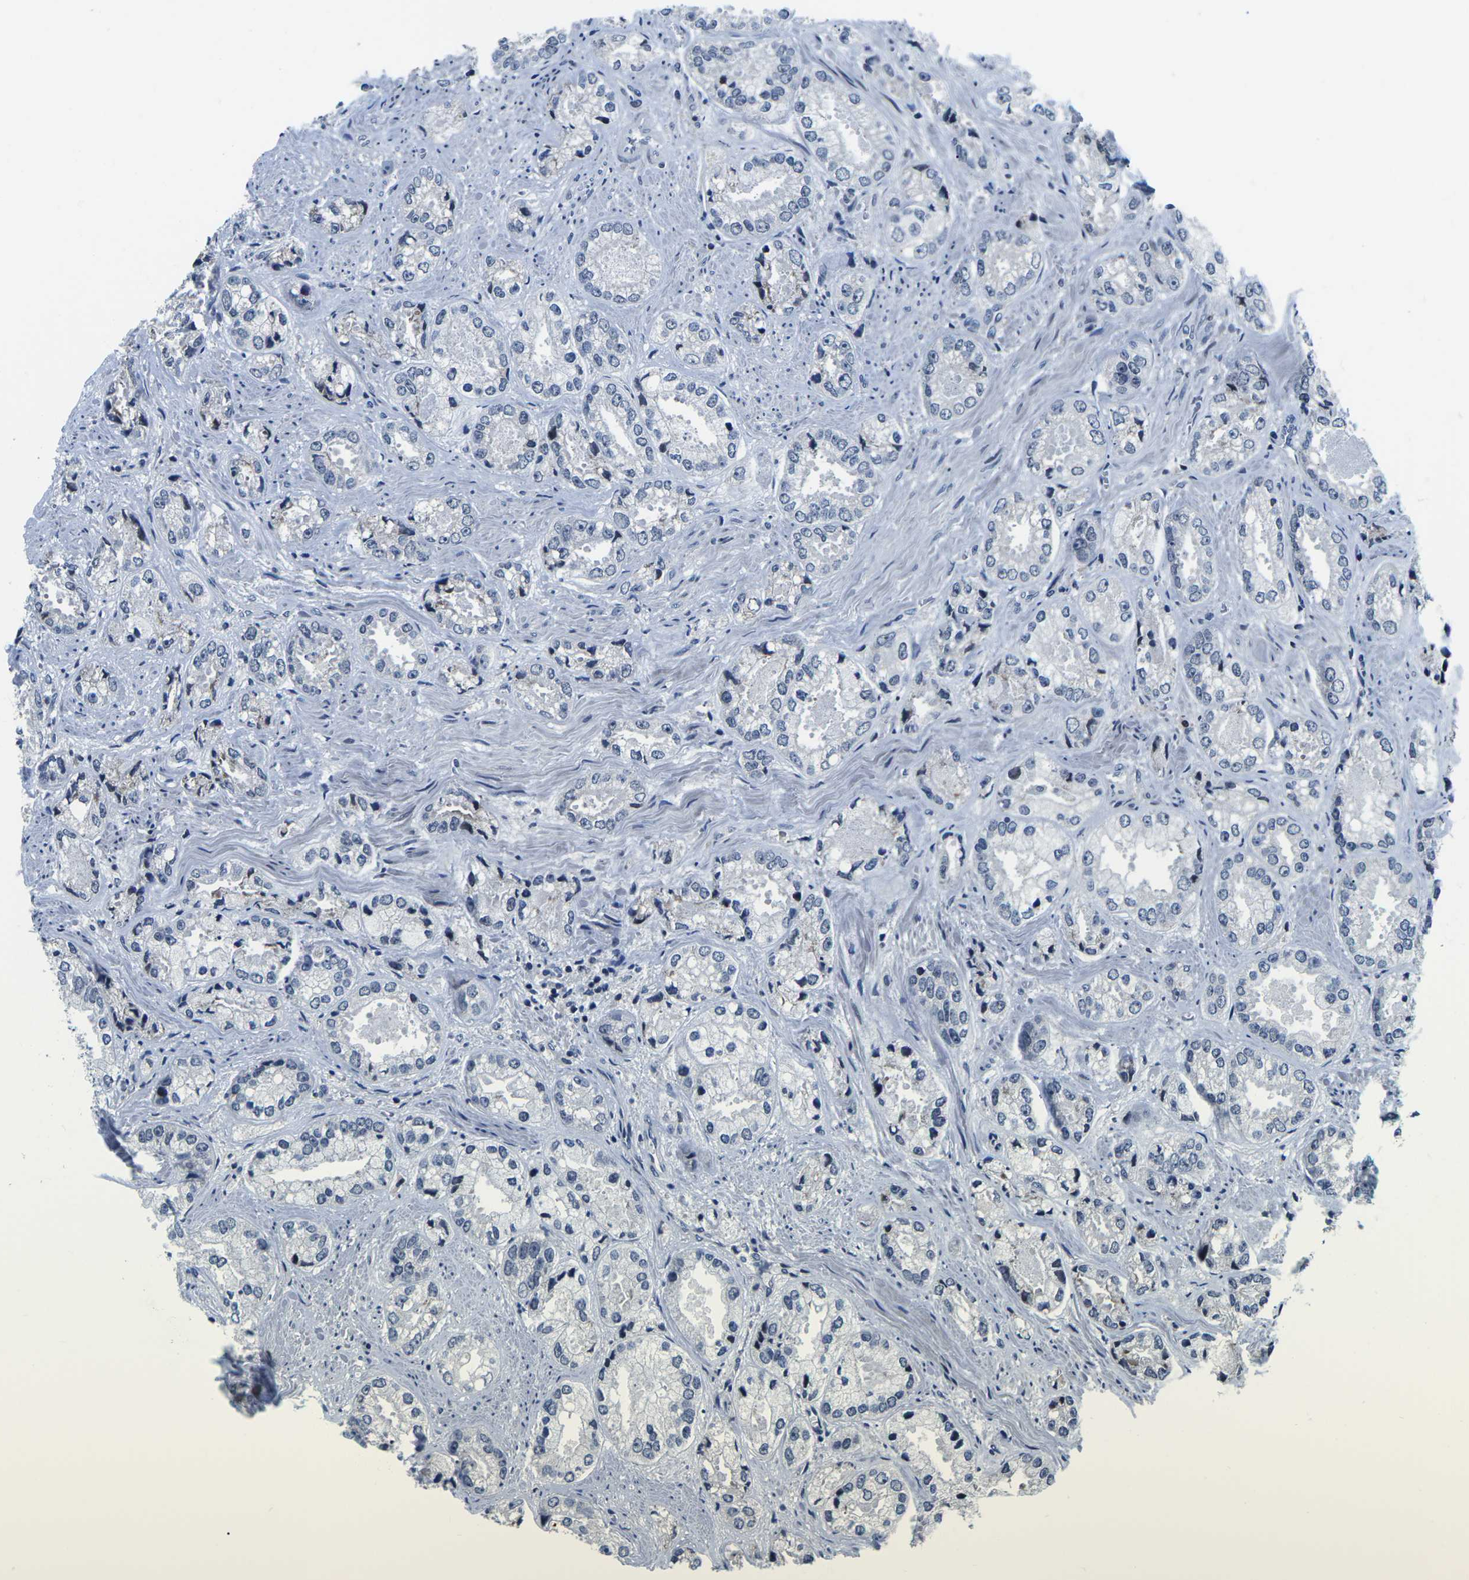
{"staining": {"intensity": "negative", "quantity": "none", "location": "none"}, "tissue": "prostate cancer", "cell_type": "Tumor cells", "image_type": "cancer", "snomed": [{"axis": "morphology", "description": "Adenocarcinoma, High grade"}, {"axis": "topography", "description": "Prostate"}], "caption": "There is no significant staining in tumor cells of prostate adenocarcinoma (high-grade).", "gene": "CDC73", "patient": {"sex": "male", "age": 61}}